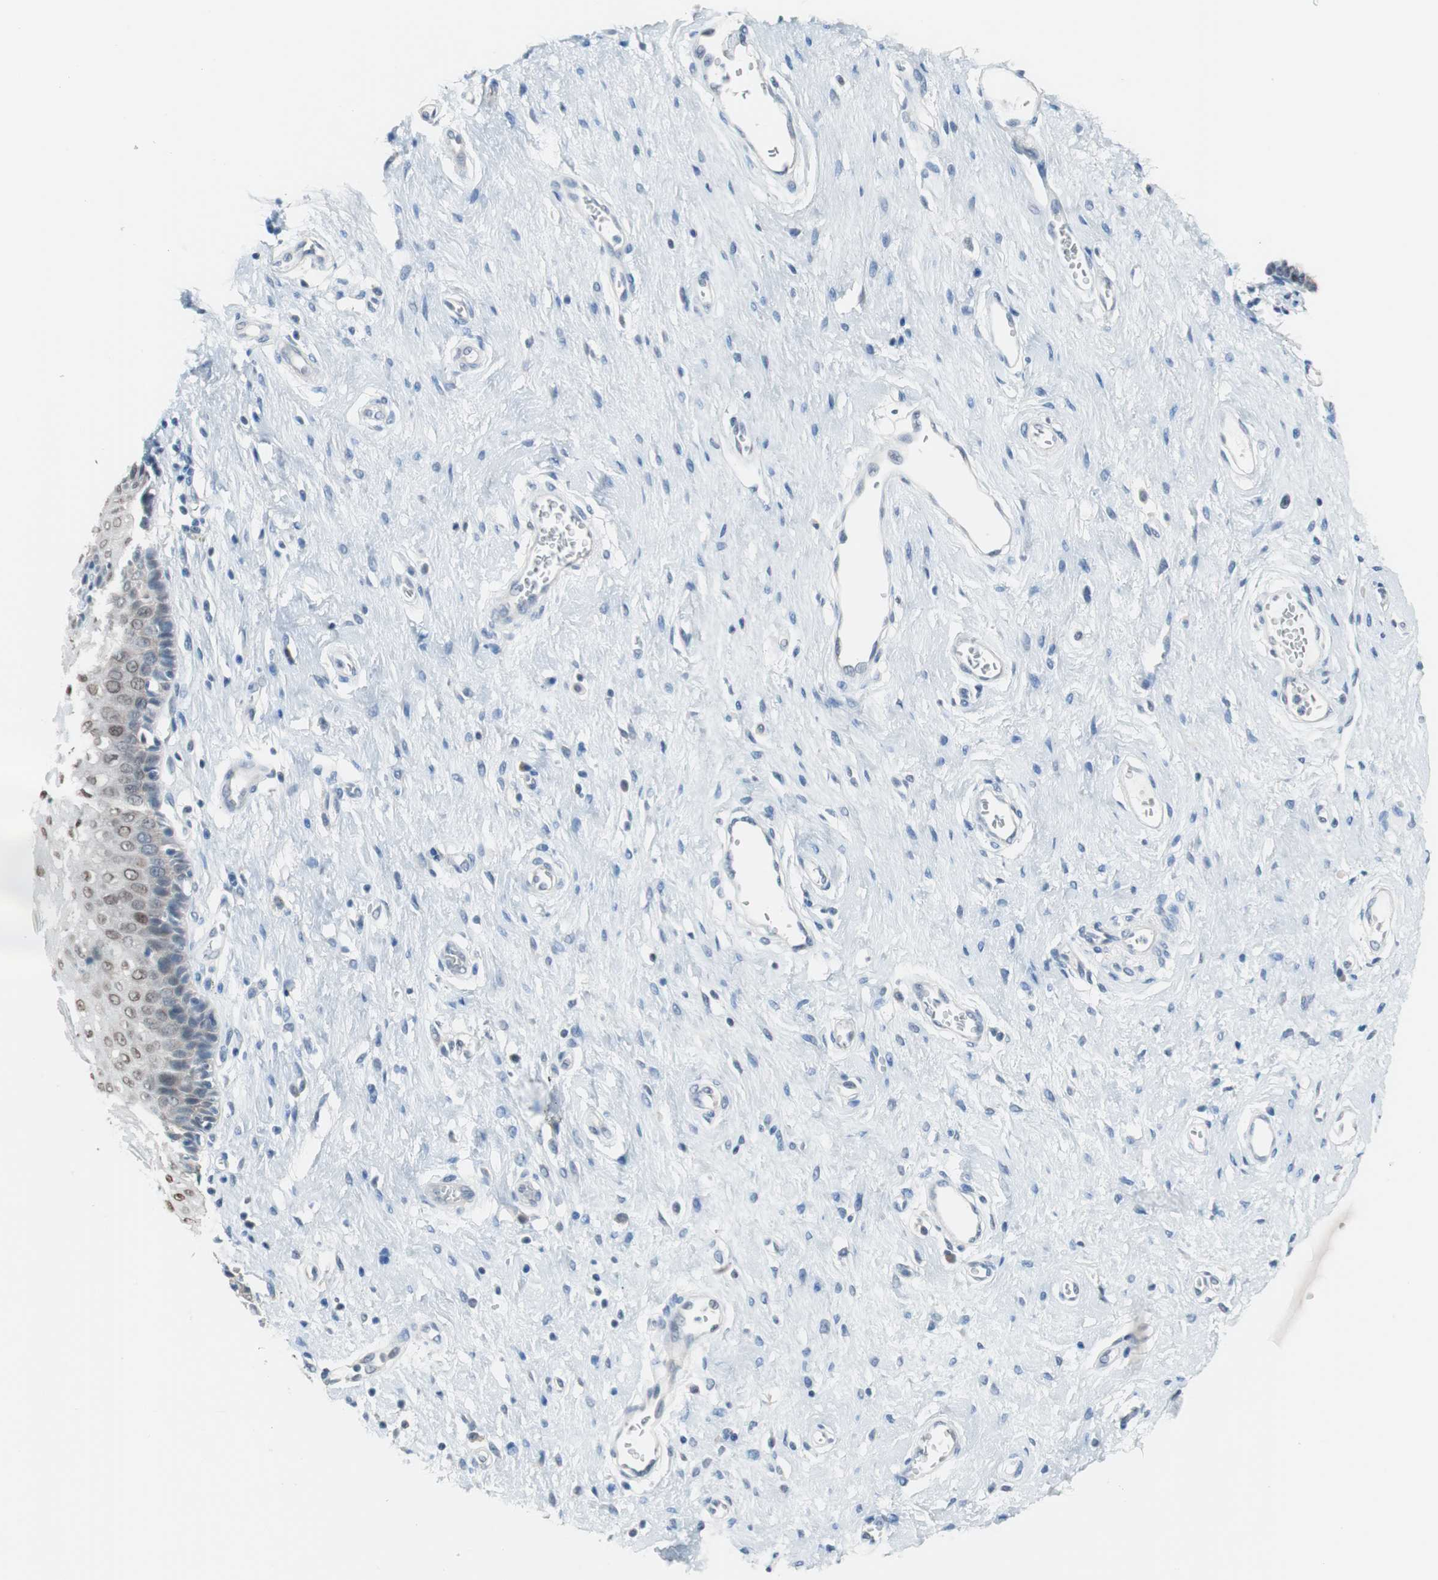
{"staining": {"intensity": "weak", "quantity": "25%-75%", "location": "nuclear"}, "tissue": "vagina", "cell_type": "Squamous epithelial cells", "image_type": "normal", "snomed": [{"axis": "morphology", "description": "Normal tissue, NOS"}, {"axis": "topography", "description": "Soft tissue"}, {"axis": "topography", "description": "Vagina"}], "caption": "Human vagina stained with a brown dye displays weak nuclear positive positivity in approximately 25%-75% of squamous epithelial cells.", "gene": "GRHL1", "patient": {"sex": "female", "age": 61}}